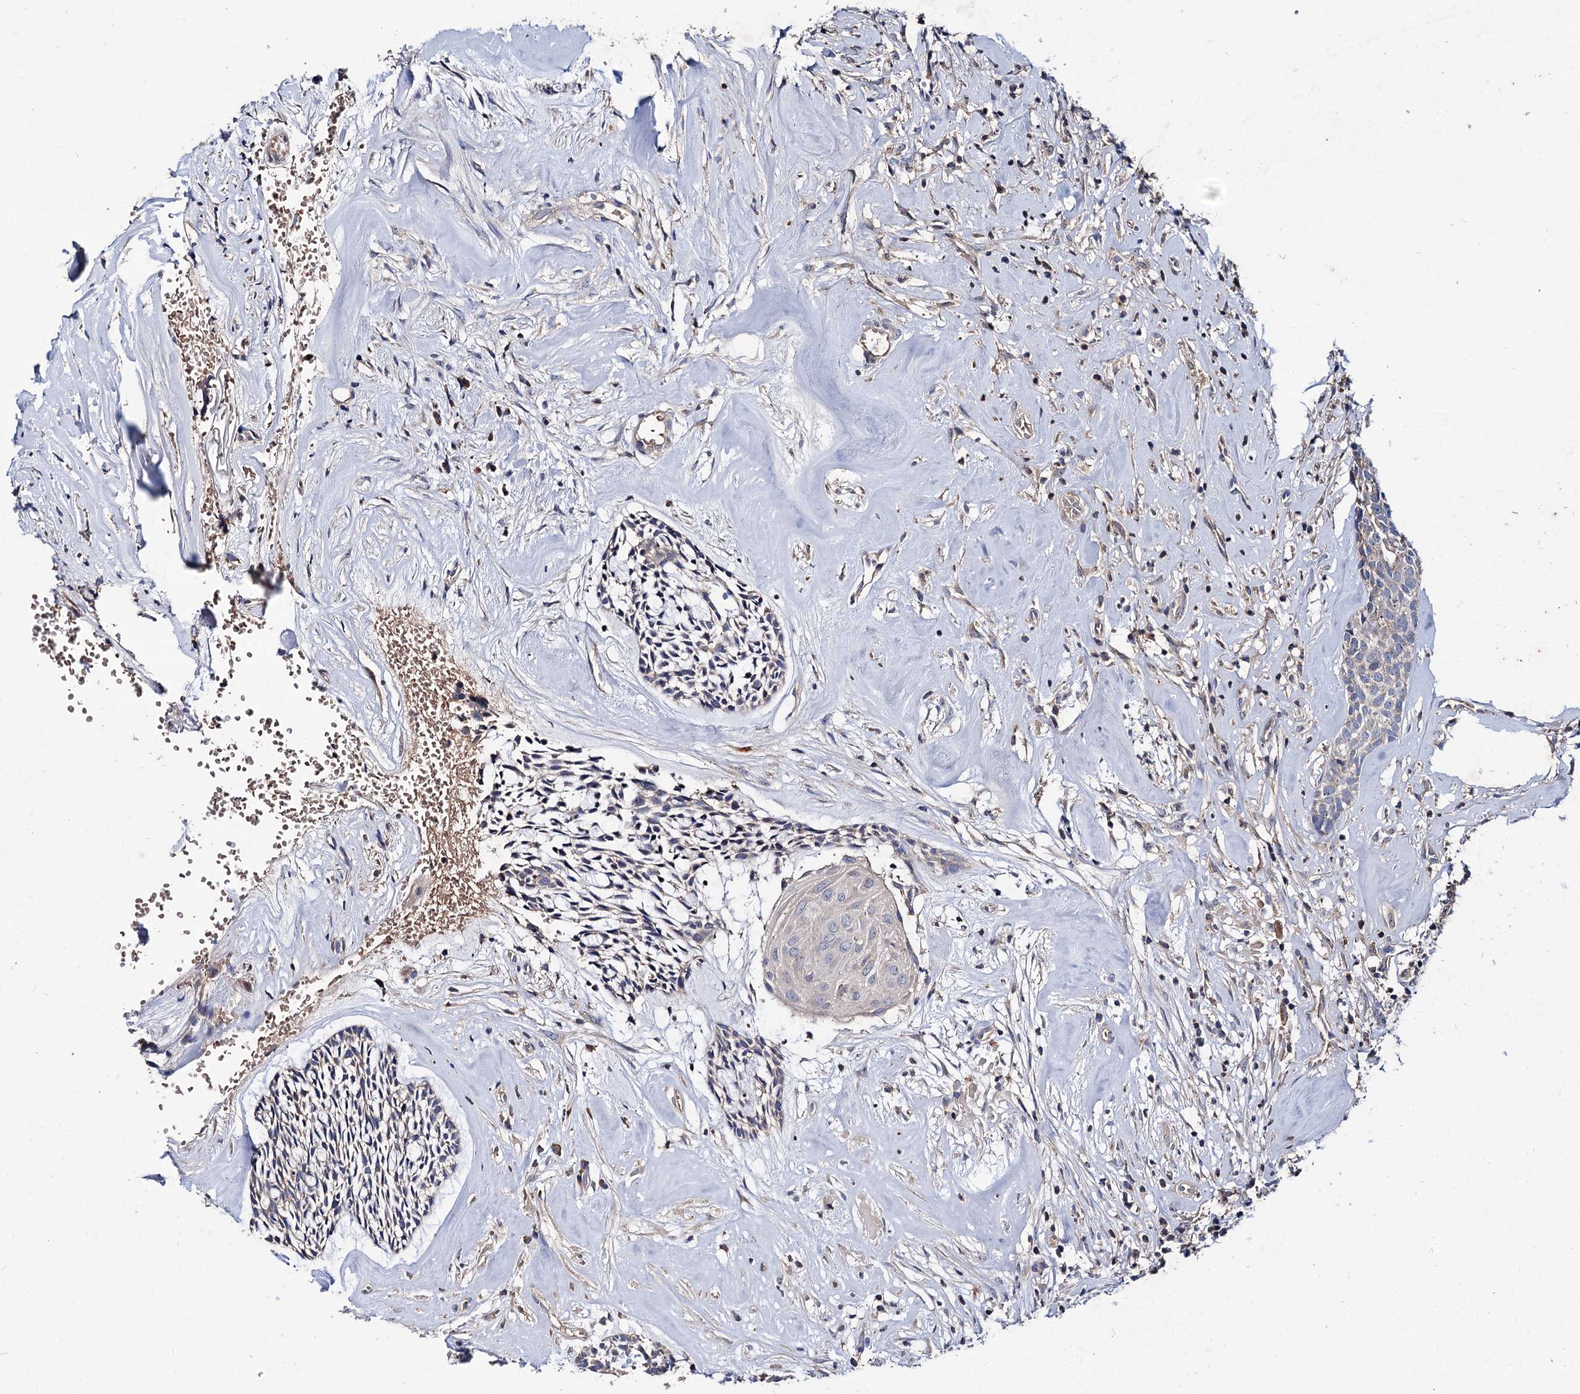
{"staining": {"intensity": "weak", "quantity": "<25%", "location": "cytoplasmic/membranous"}, "tissue": "head and neck cancer", "cell_type": "Tumor cells", "image_type": "cancer", "snomed": [{"axis": "morphology", "description": "Adenocarcinoma, NOS"}, {"axis": "topography", "description": "Subcutis"}, {"axis": "topography", "description": "Head-Neck"}], "caption": "This is an immunohistochemistry photomicrograph of human head and neck adenocarcinoma. There is no staining in tumor cells.", "gene": "CLPB", "patient": {"sex": "female", "age": 73}}